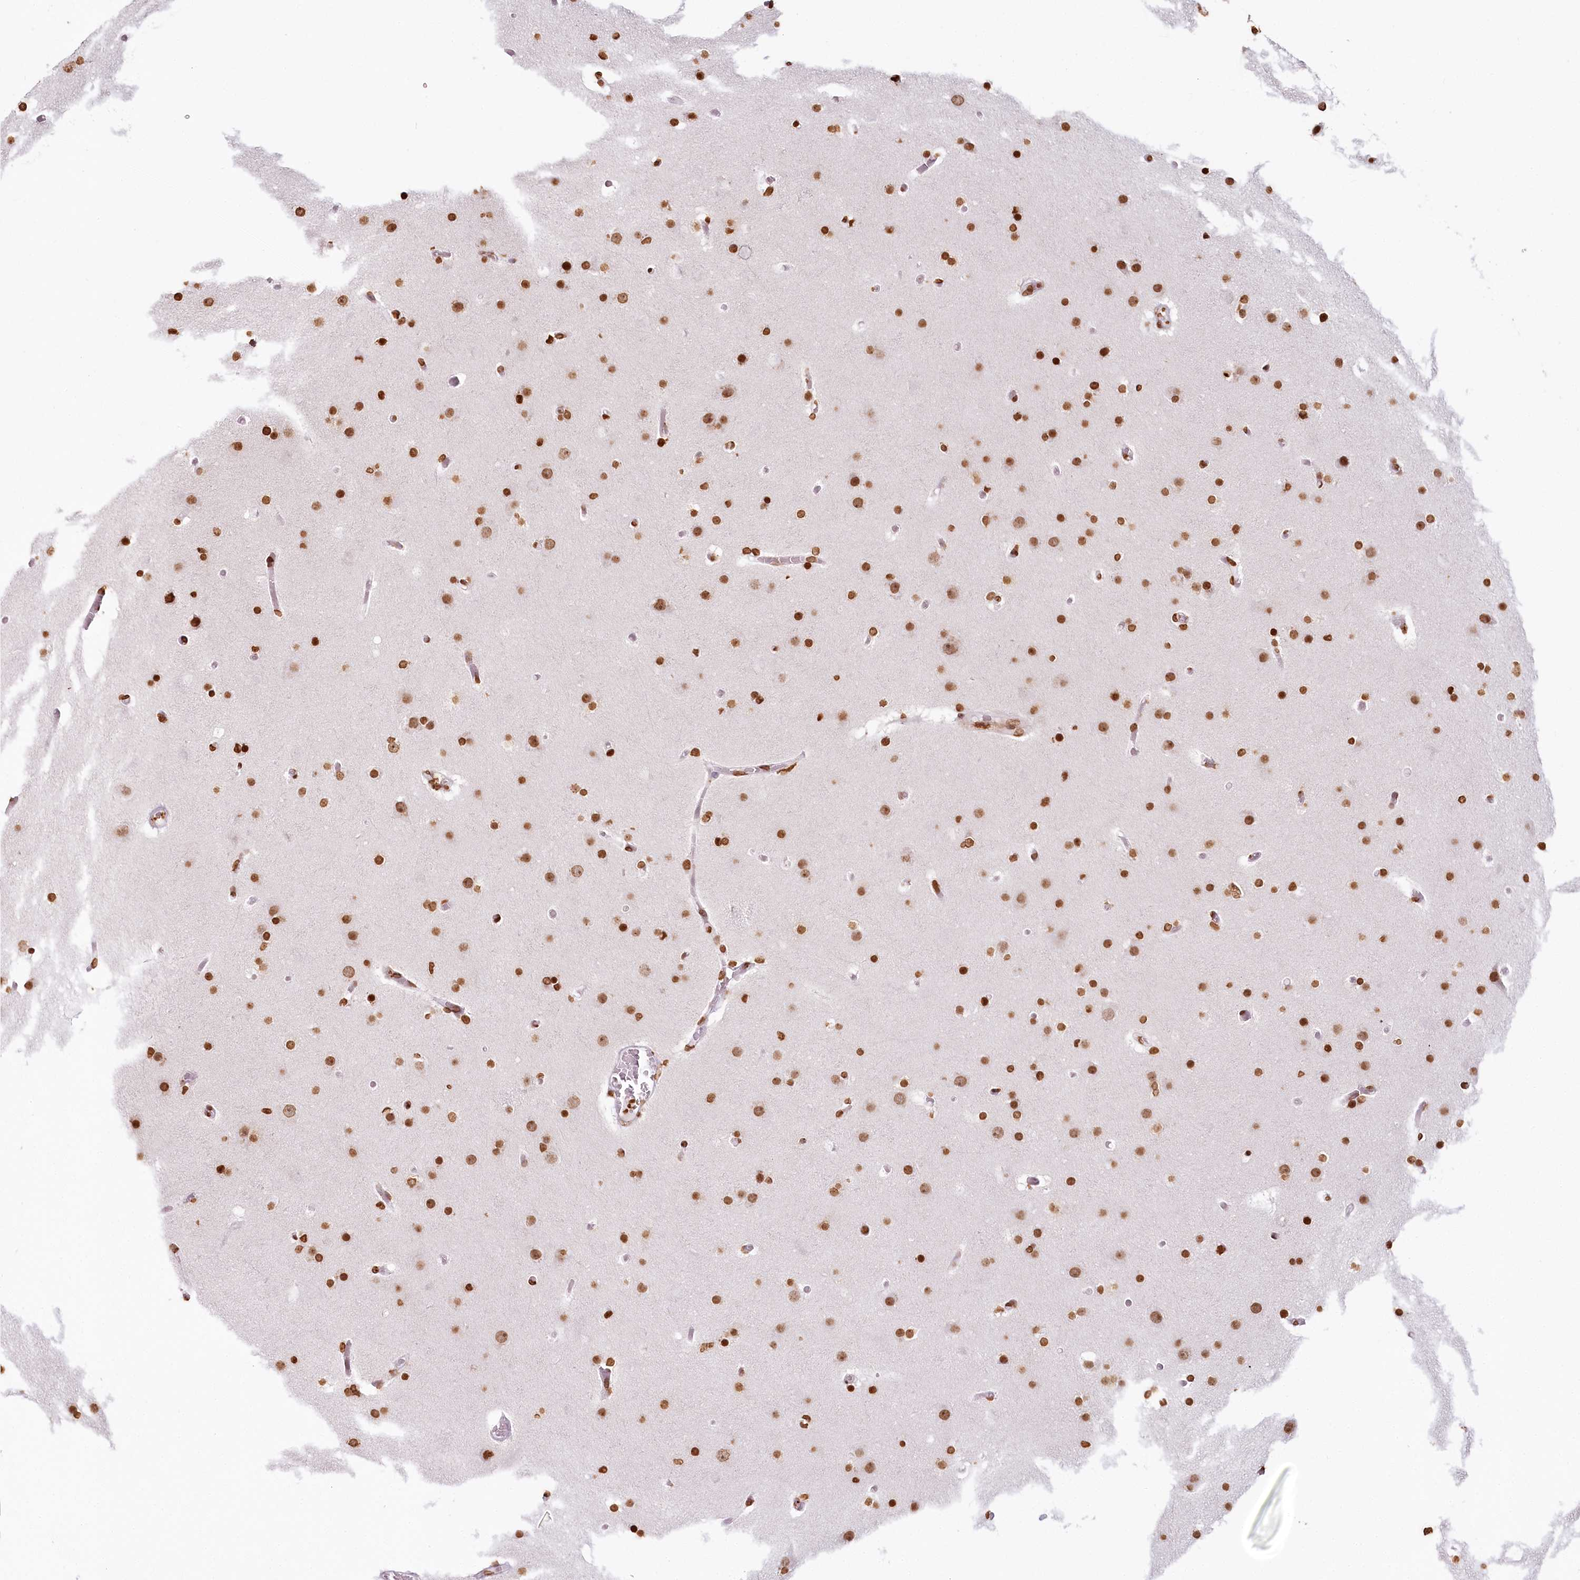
{"staining": {"intensity": "strong", "quantity": ">75%", "location": "nuclear"}, "tissue": "glioma", "cell_type": "Tumor cells", "image_type": "cancer", "snomed": [{"axis": "morphology", "description": "Glioma, malignant, High grade"}, {"axis": "topography", "description": "Cerebral cortex"}], "caption": "Approximately >75% of tumor cells in glioma demonstrate strong nuclear protein positivity as visualized by brown immunohistochemical staining.", "gene": "FAM13A", "patient": {"sex": "female", "age": 36}}